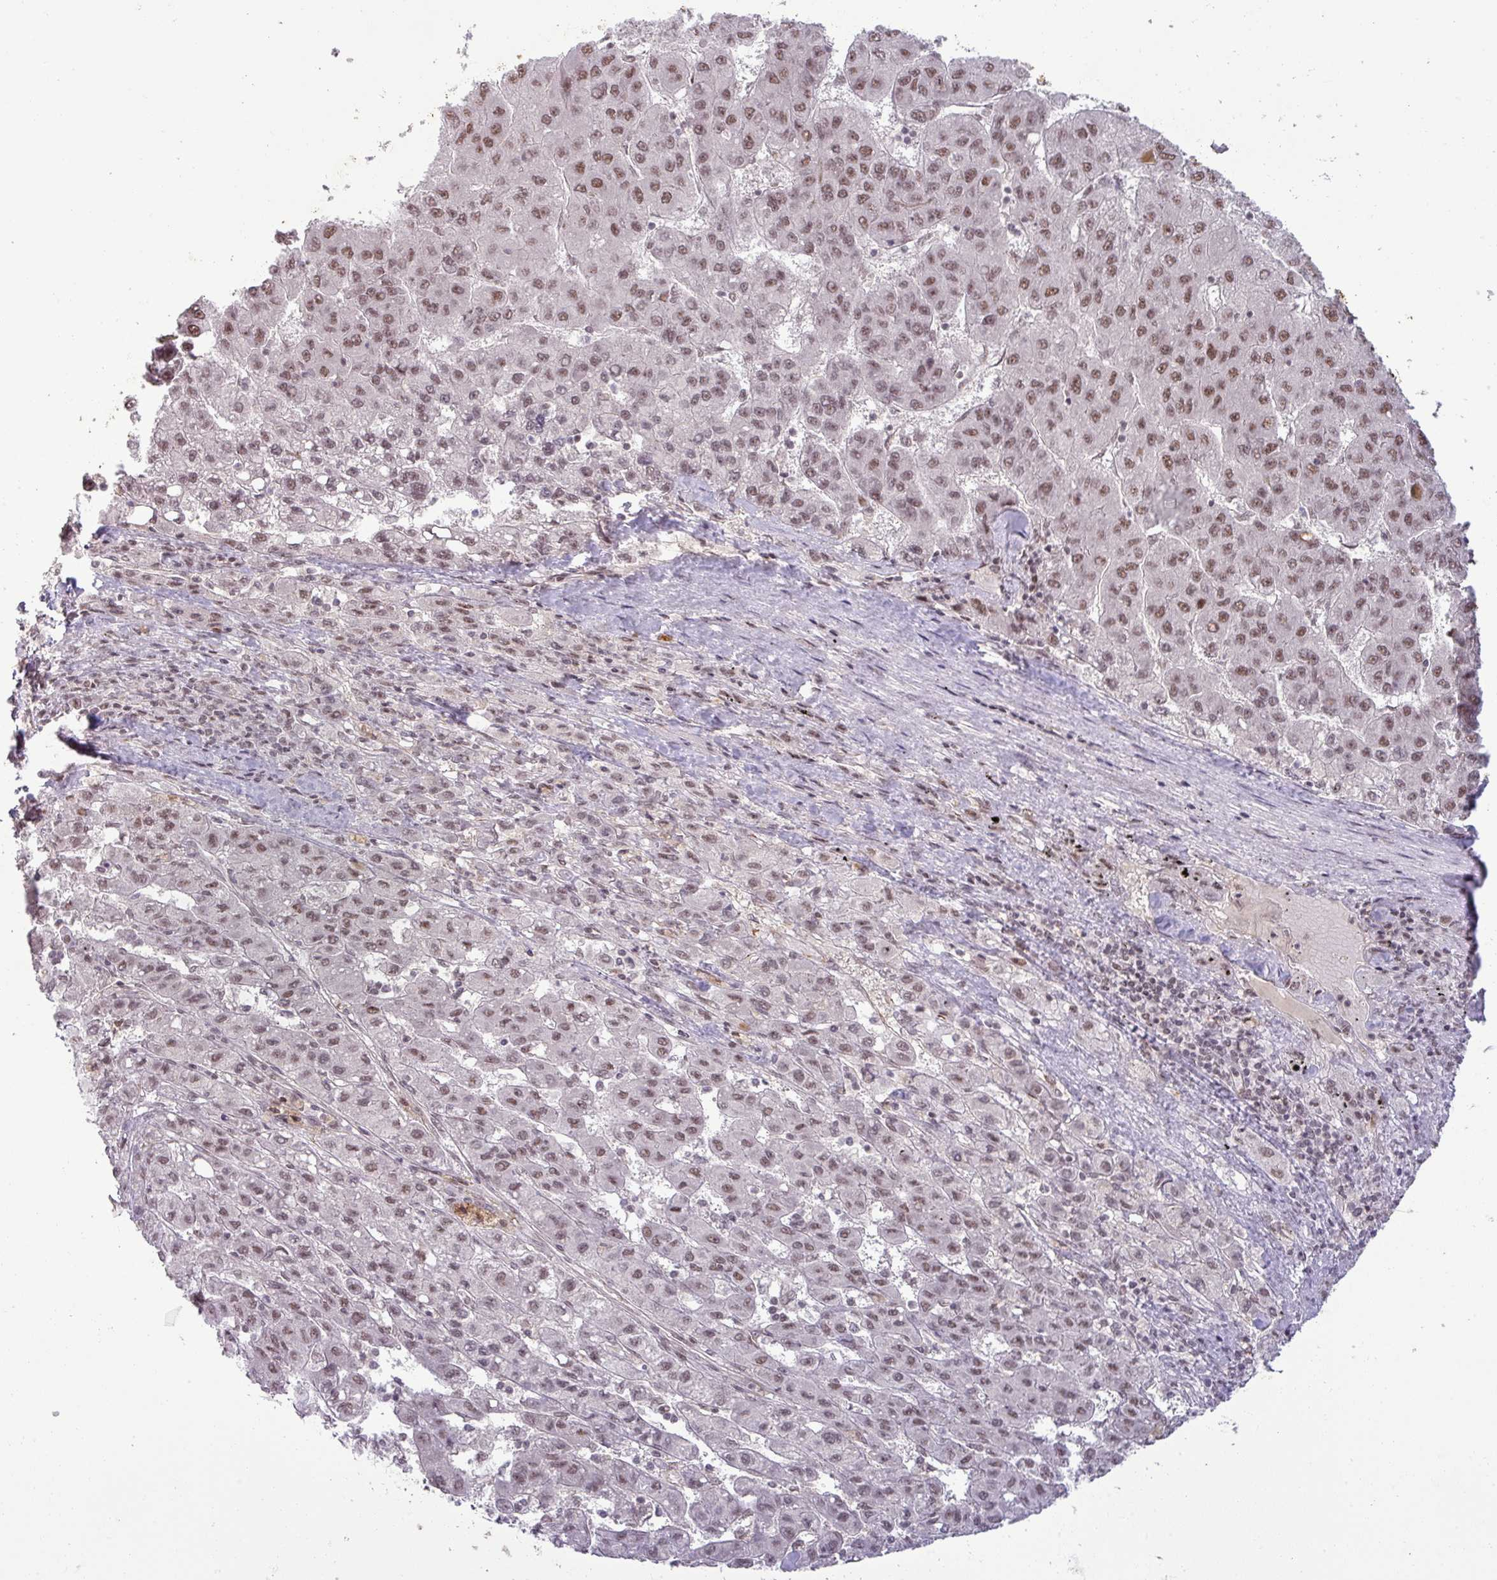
{"staining": {"intensity": "moderate", "quantity": ">75%", "location": "nuclear"}, "tissue": "liver cancer", "cell_type": "Tumor cells", "image_type": "cancer", "snomed": [{"axis": "morphology", "description": "Carcinoma, Hepatocellular, NOS"}, {"axis": "topography", "description": "Liver"}], "caption": "The photomicrograph exhibits a brown stain indicating the presence of a protein in the nuclear of tumor cells in liver hepatocellular carcinoma.", "gene": "PTPN20", "patient": {"sex": "female", "age": 82}}